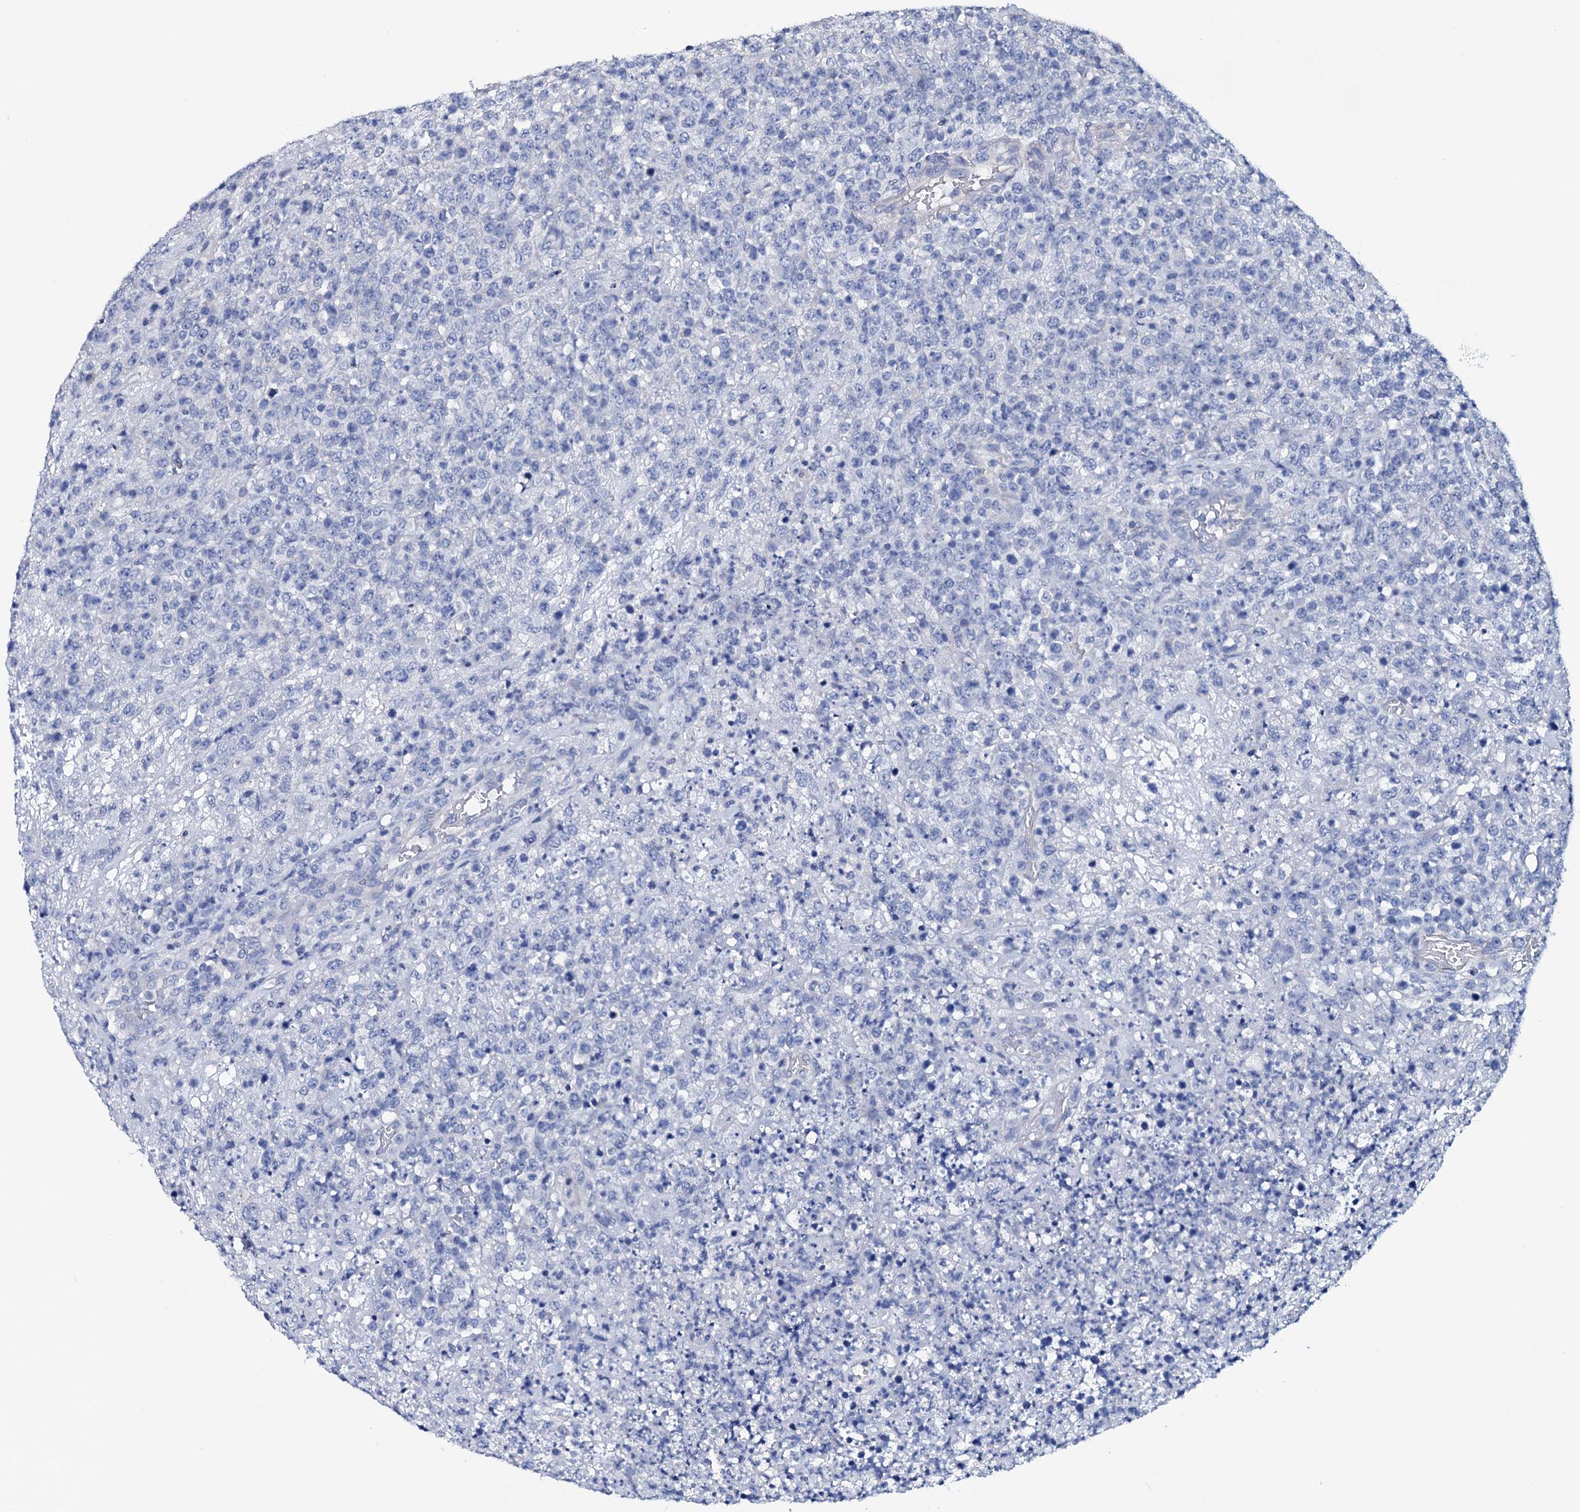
{"staining": {"intensity": "negative", "quantity": "none", "location": "none"}, "tissue": "lymphoma", "cell_type": "Tumor cells", "image_type": "cancer", "snomed": [{"axis": "morphology", "description": "Malignant lymphoma, non-Hodgkin's type, High grade"}, {"axis": "topography", "description": "Colon"}], "caption": "Immunohistochemistry (IHC) image of neoplastic tissue: human lymphoma stained with DAB (3,3'-diaminobenzidine) reveals no significant protein positivity in tumor cells.", "gene": "GYS2", "patient": {"sex": "female", "age": 53}}